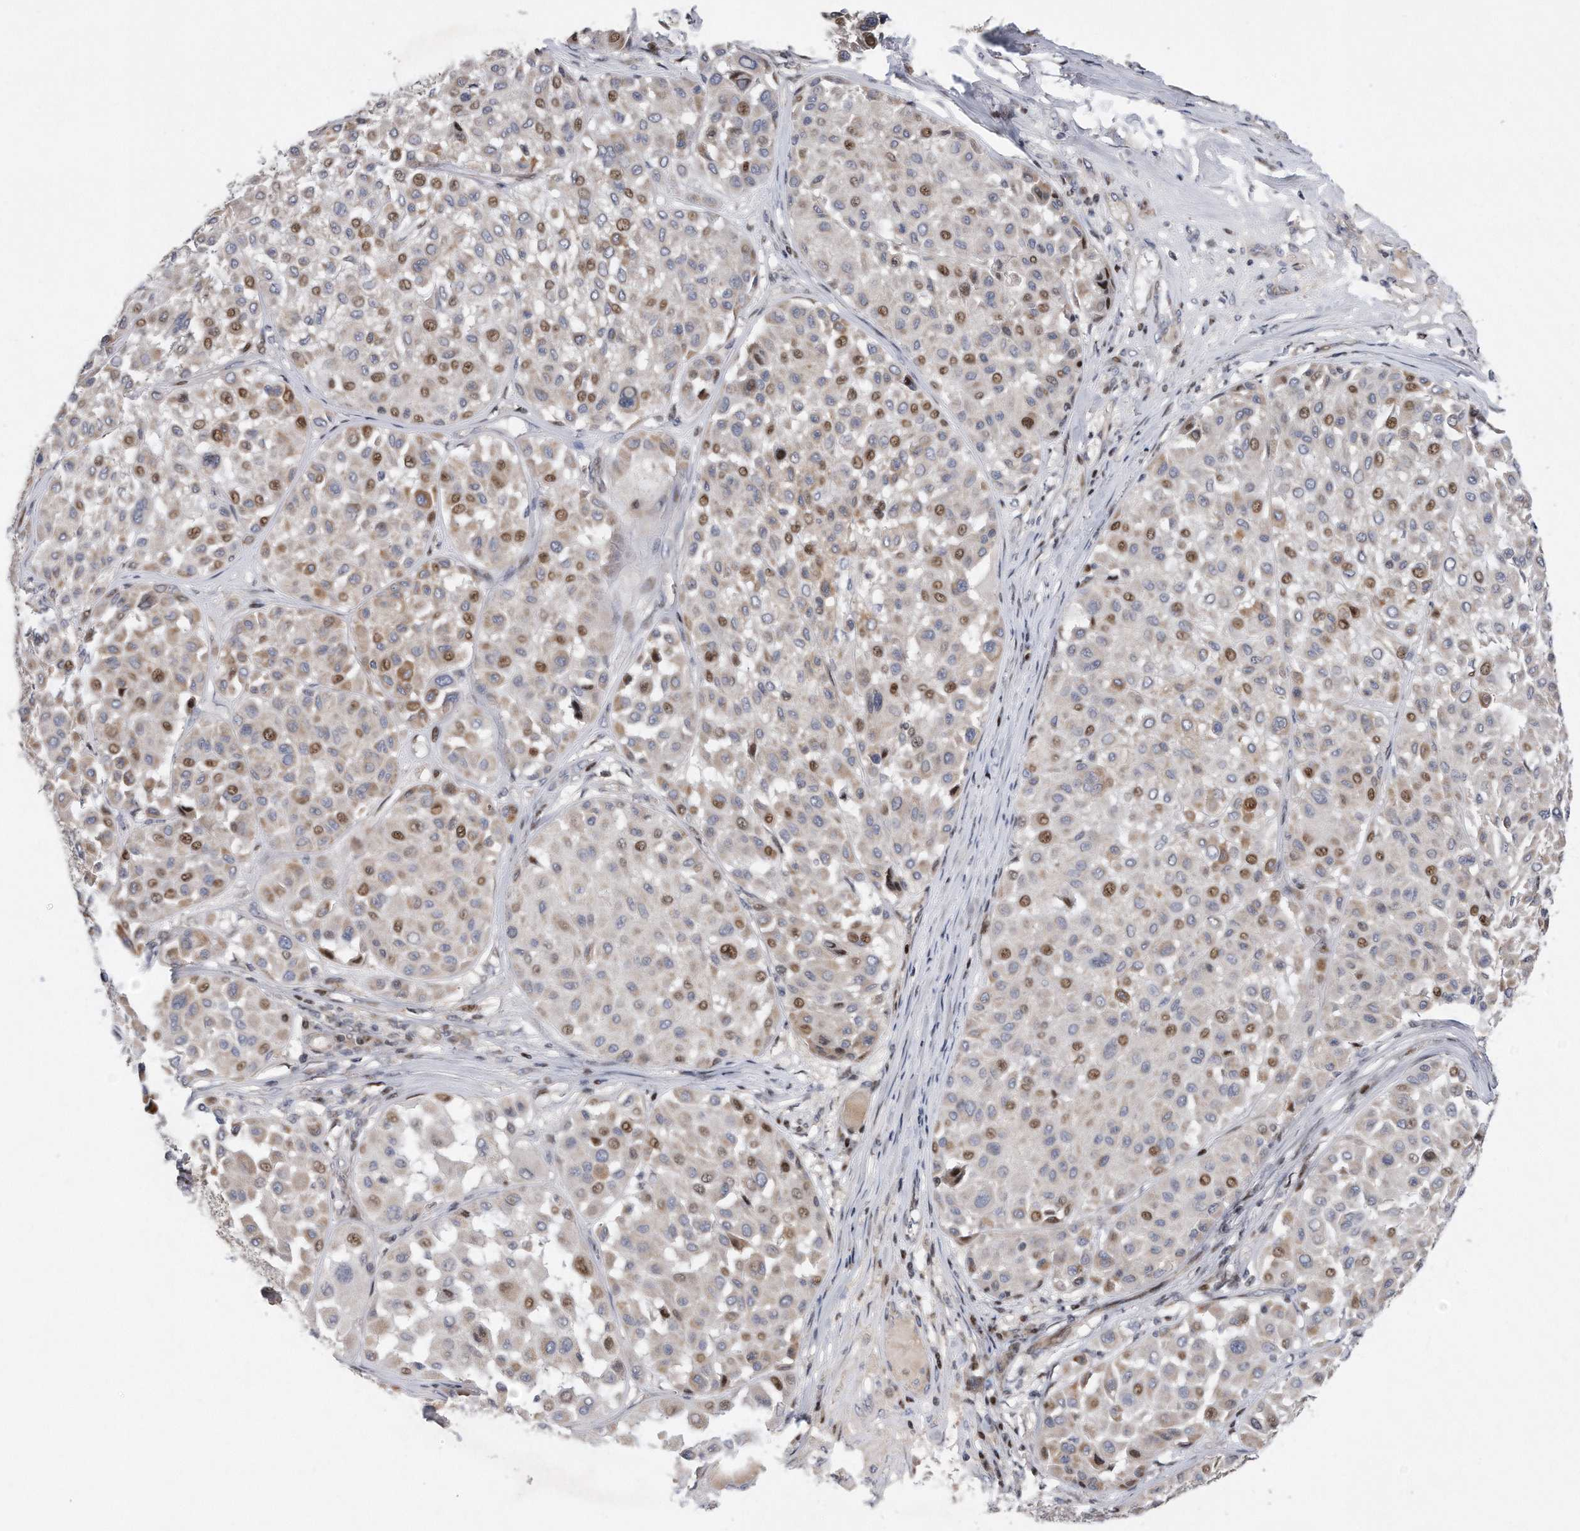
{"staining": {"intensity": "moderate", "quantity": "25%-75%", "location": "nuclear"}, "tissue": "melanoma", "cell_type": "Tumor cells", "image_type": "cancer", "snomed": [{"axis": "morphology", "description": "Malignant melanoma, Metastatic site"}, {"axis": "topography", "description": "Soft tissue"}], "caption": "Approximately 25%-75% of tumor cells in human malignant melanoma (metastatic site) demonstrate moderate nuclear protein positivity as visualized by brown immunohistochemical staining.", "gene": "CDH12", "patient": {"sex": "male", "age": 41}}